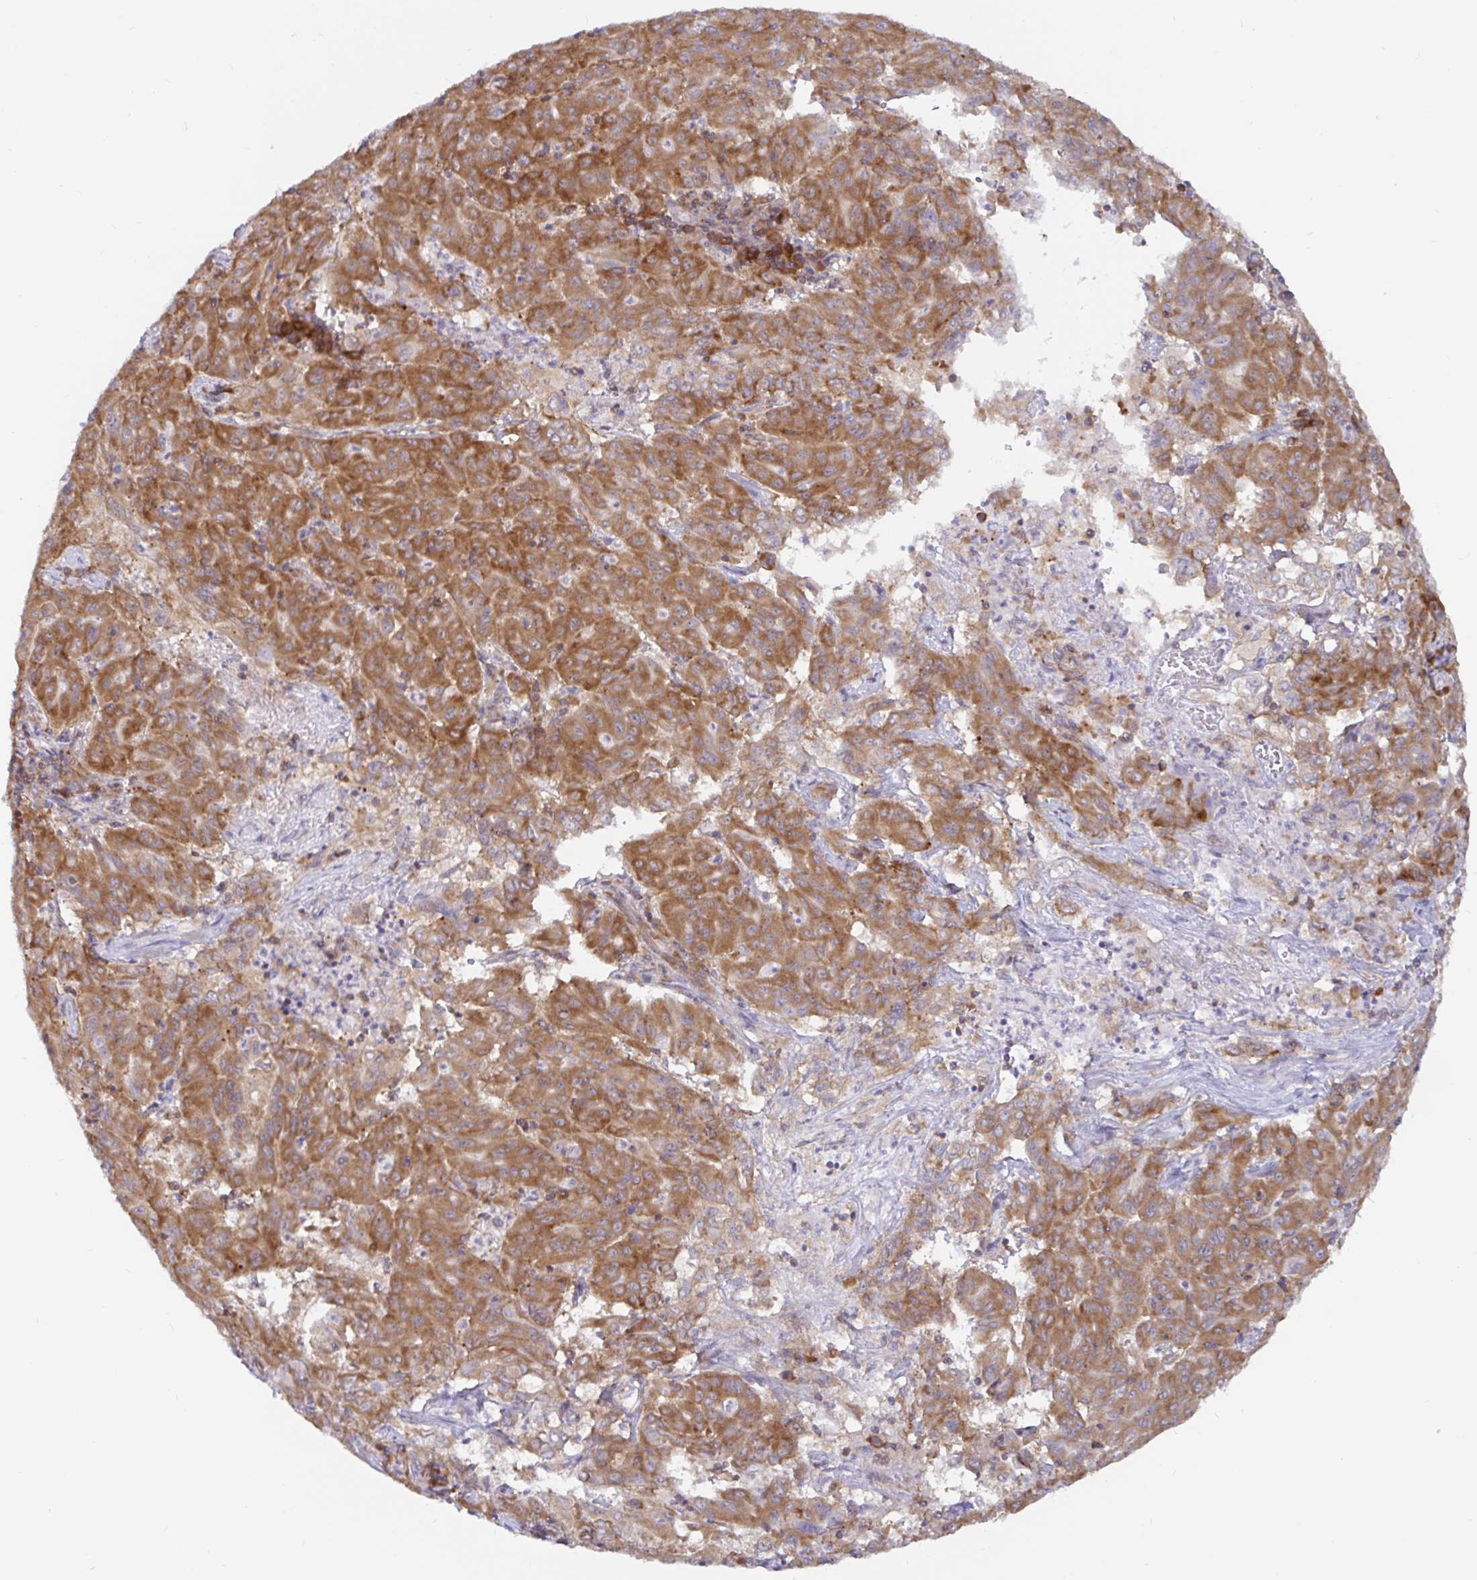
{"staining": {"intensity": "moderate", "quantity": ">75%", "location": "cytoplasmic/membranous"}, "tissue": "pancreatic cancer", "cell_type": "Tumor cells", "image_type": "cancer", "snomed": [{"axis": "morphology", "description": "Adenocarcinoma, NOS"}, {"axis": "topography", "description": "Pancreas"}], "caption": "Tumor cells display moderate cytoplasmic/membranous positivity in approximately >75% of cells in pancreatic adenocarcinoma.", "gene": "LARP1", "patient": {"sex": "male", "age": 63}}